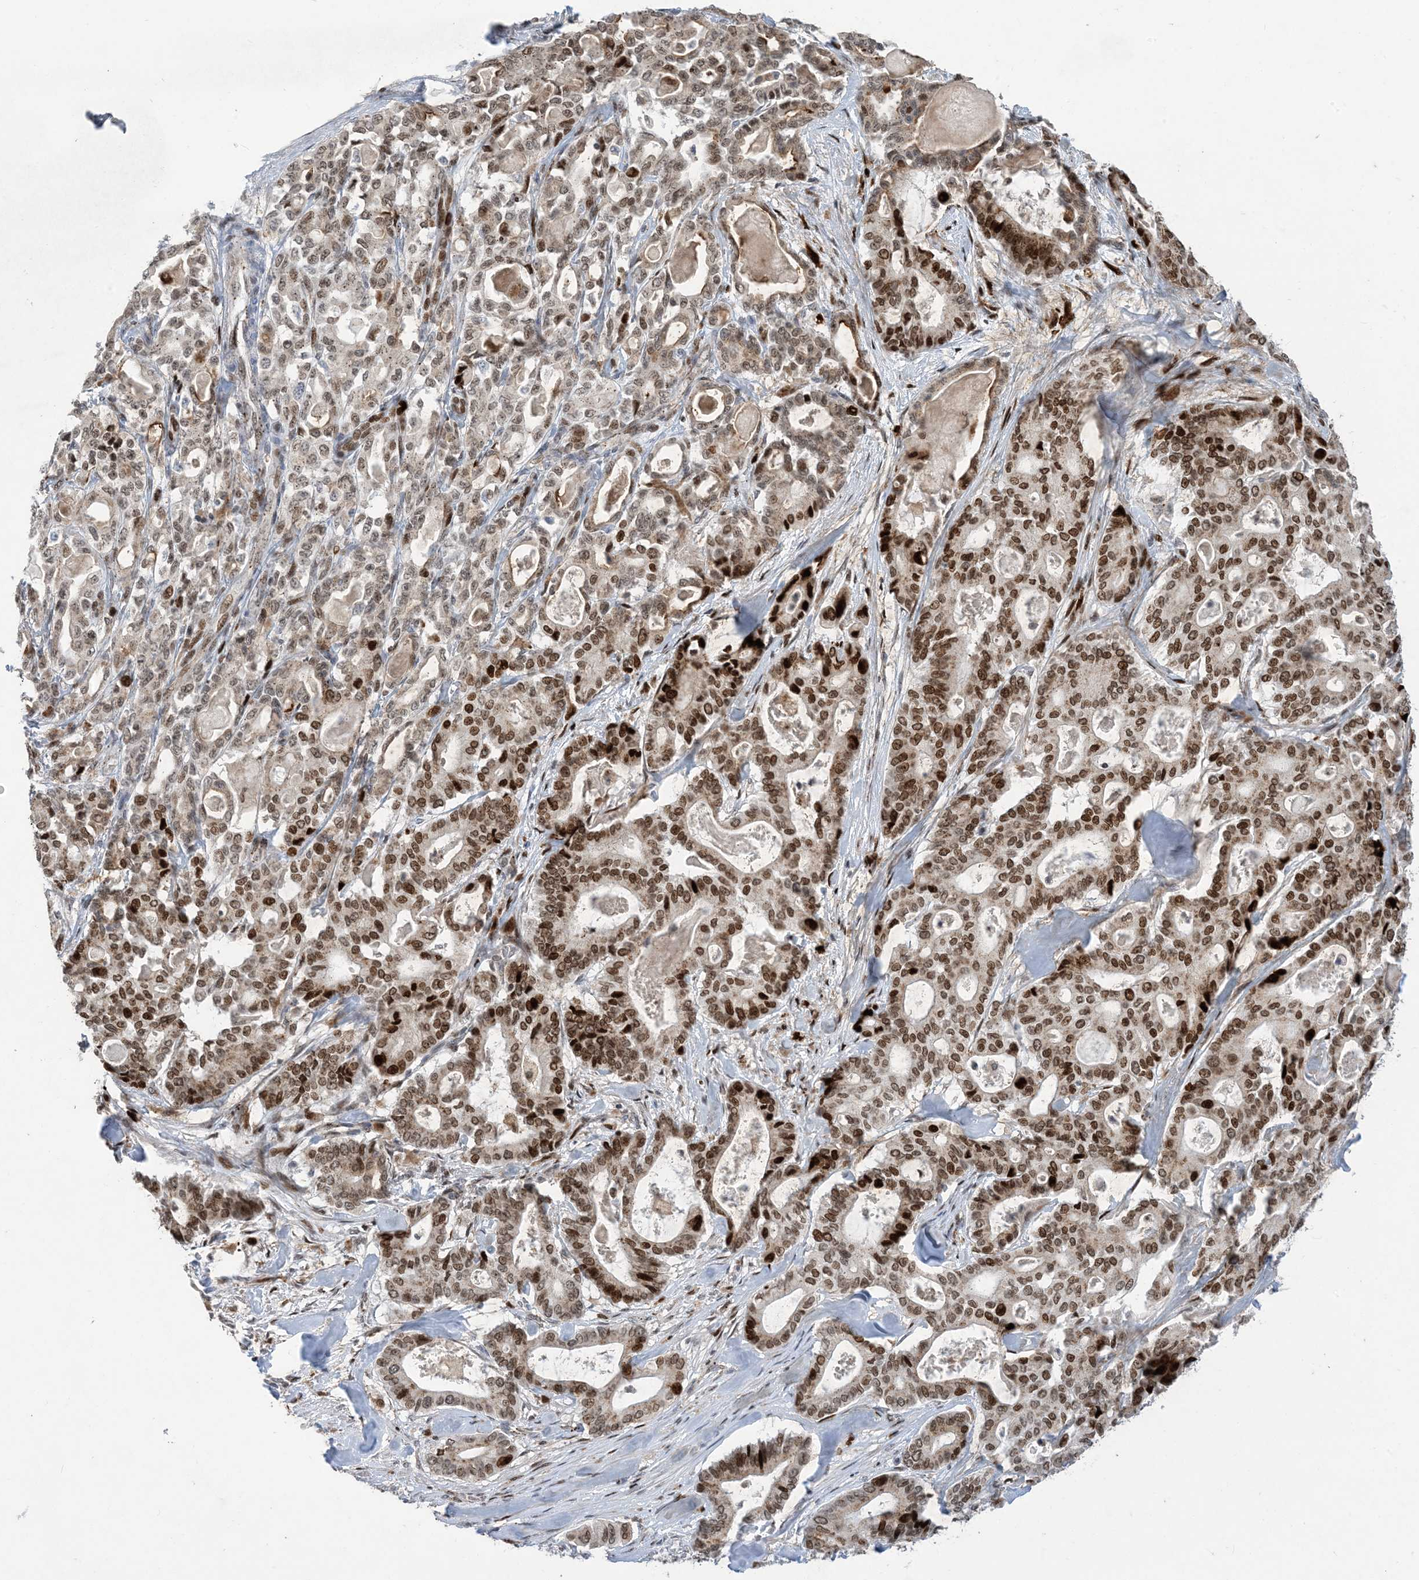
{"staining": {"intensity": "strong", "quantity": ">75%", "location": "nuclear"}, "tissue": "pancreatic cancer", "cell_type": "Tumor cells", "image_type": "cancer", "snomed": [{"axis": "morphology", "description": "Adenocarcinoma, NOS"}, {"axis": "topography", "description": "Pancreas"}], "caption": "IHC photomicrograph of neoplastic tissue: pancreatic cancer (adenocarcinoma) stained using IHC reveals high levels of strong protein expression localized specifically in the nuclear of tumor cells, appearing as a nuclear brown color.", "gene": "SLC25A53", "patient": {"sex": "male", "age": 63}}